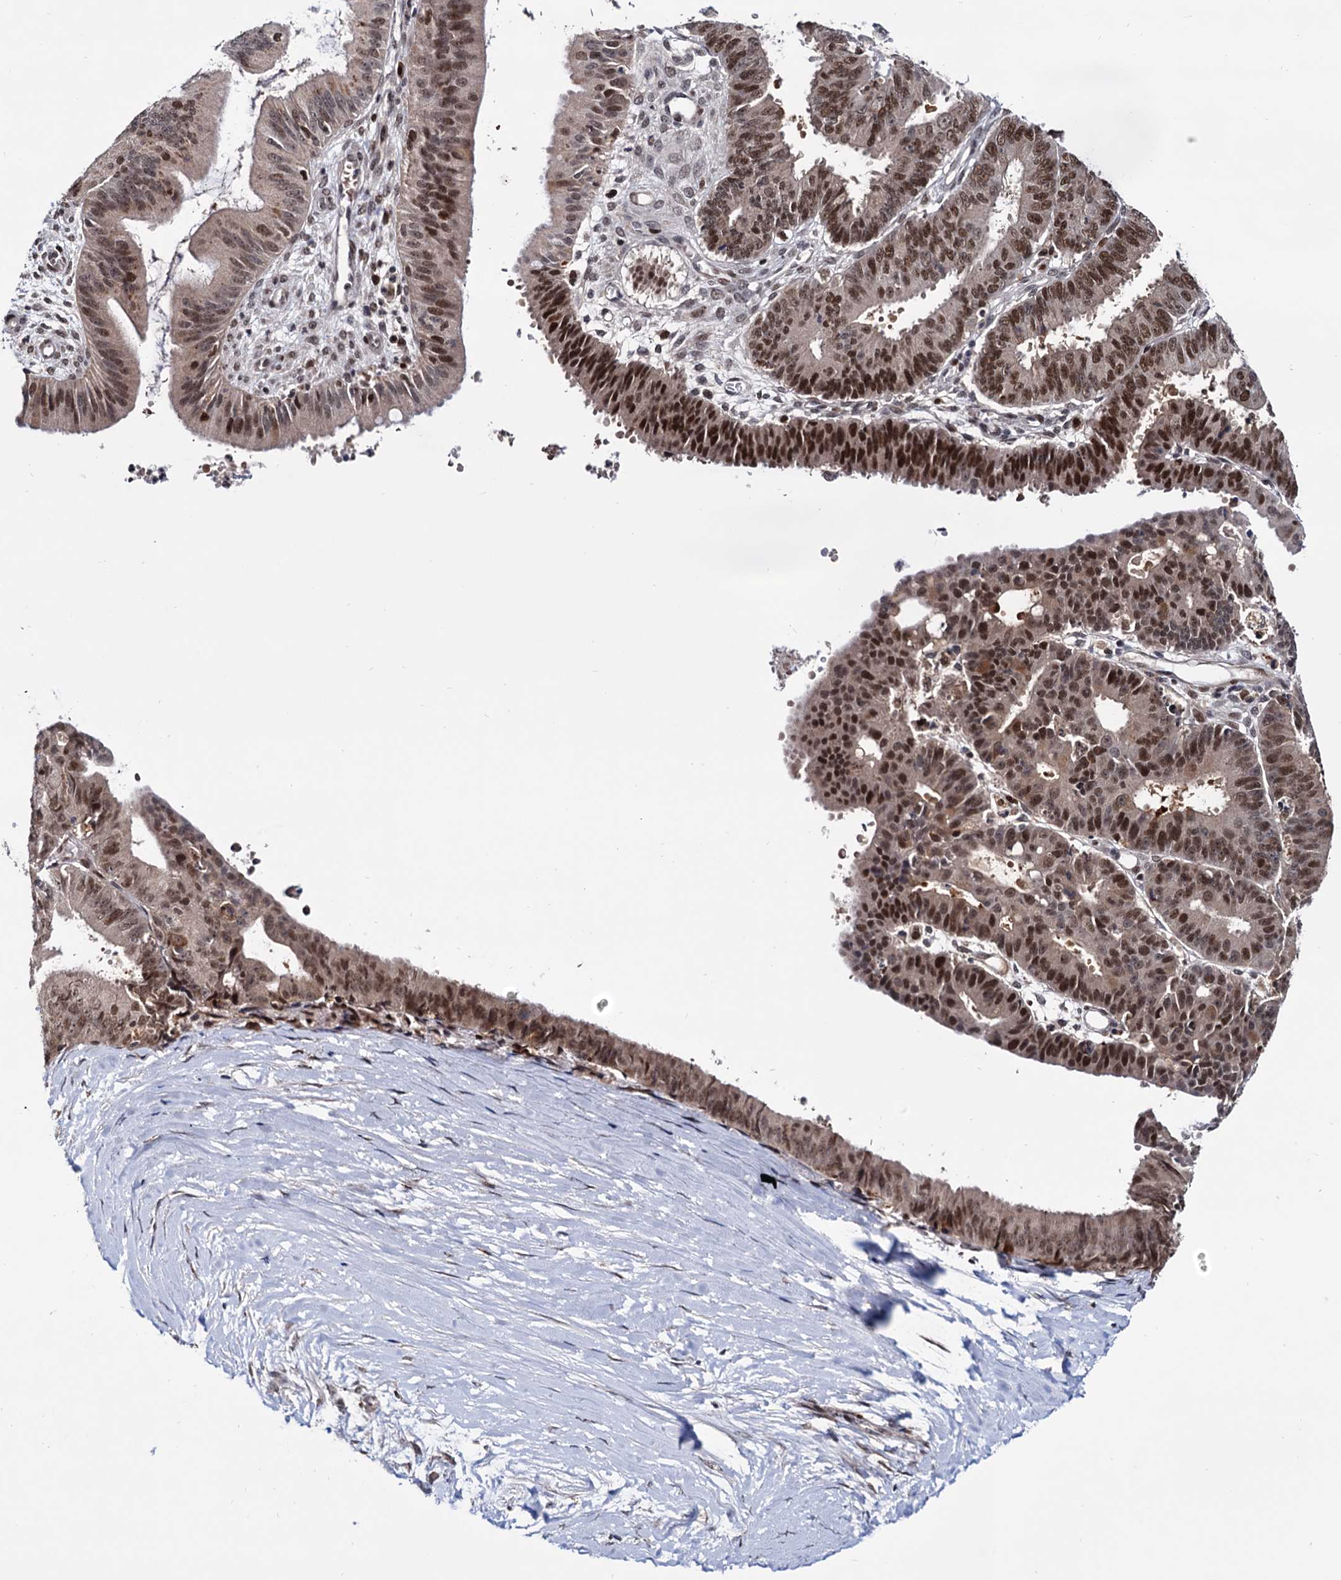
{"staining": {"intensity": "moderate", "quantity": ">75%", "location": "nuclear"}, "tissue": "ovarian cancer", "cell_type": "Tumor cells", "image_type": "cancer", "snomed": [{"axis": "morphology", "description": "Carcinoma, endometroid"}, {"axis": "topography", "description": "Appendix"}, {"axis": "topography", "description": "Ovary"}], "caption": "The histopathology image demonstrates immunohistochemical staining of ovarian endometroid carcinoma. There is moderate nuclear positivity is seen in about >75% of tumor cells.", "gene": "RNASEH2B", "patient": {"sex": "female", "age": 42}}